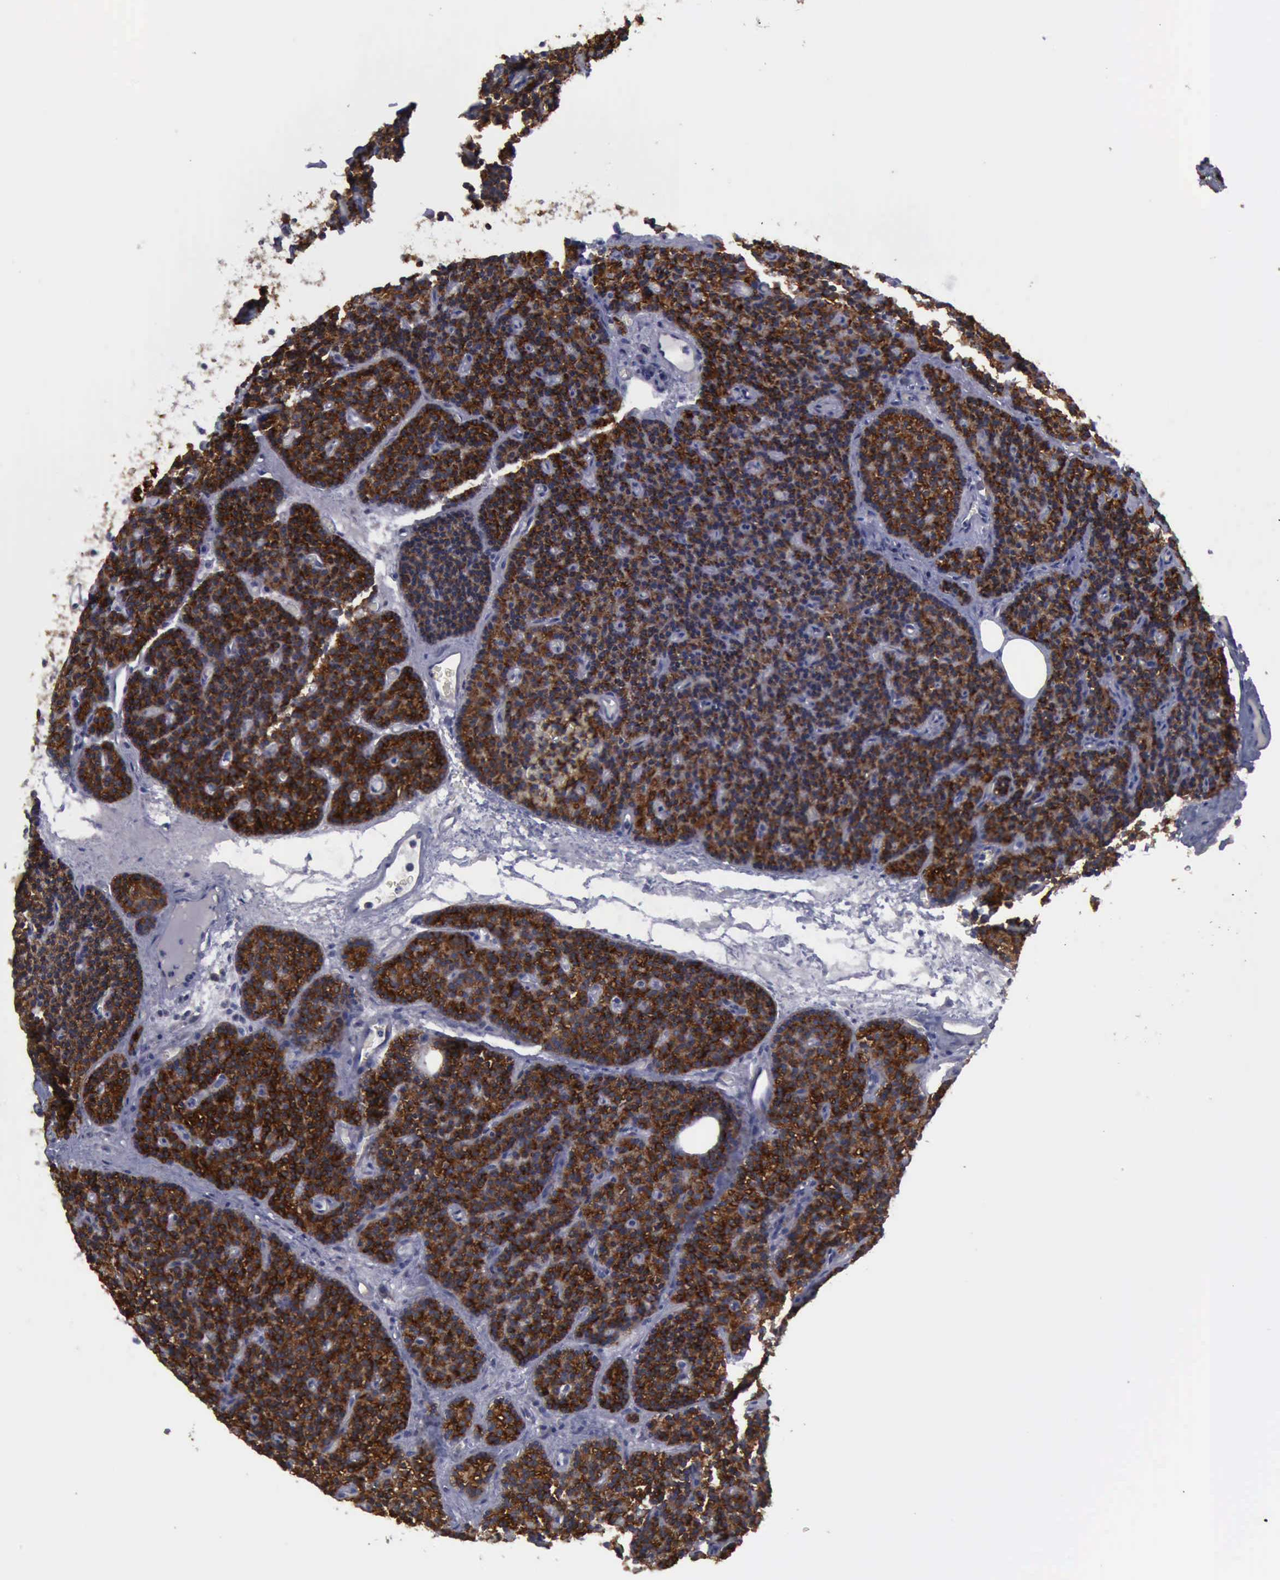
{"staining": {"intensity": "strong", "quantity": ">75%", "location": "cytoplasmic/membranous"}, "tissue": "parathyroid gland", "cell_type": "Glandular cells", "image_type": "normal", "snomed": [{"axis": "morphology", "description": "Normal tissue, NOS"}, {"axis": "topography", "description": "Parathyroid gland"}], "caption": "High-power microscopy captured an immunohistochemistry (IHC) histopathology image of benign parathyroid gland, revealing strong cytoplasmic/membranous positivity in about >75% of glandular cells. (DAB IHC with brightfield microscopy, high magnification).", "gene": "PHKA1", "patient": {"sex": "male", "age": 57}}